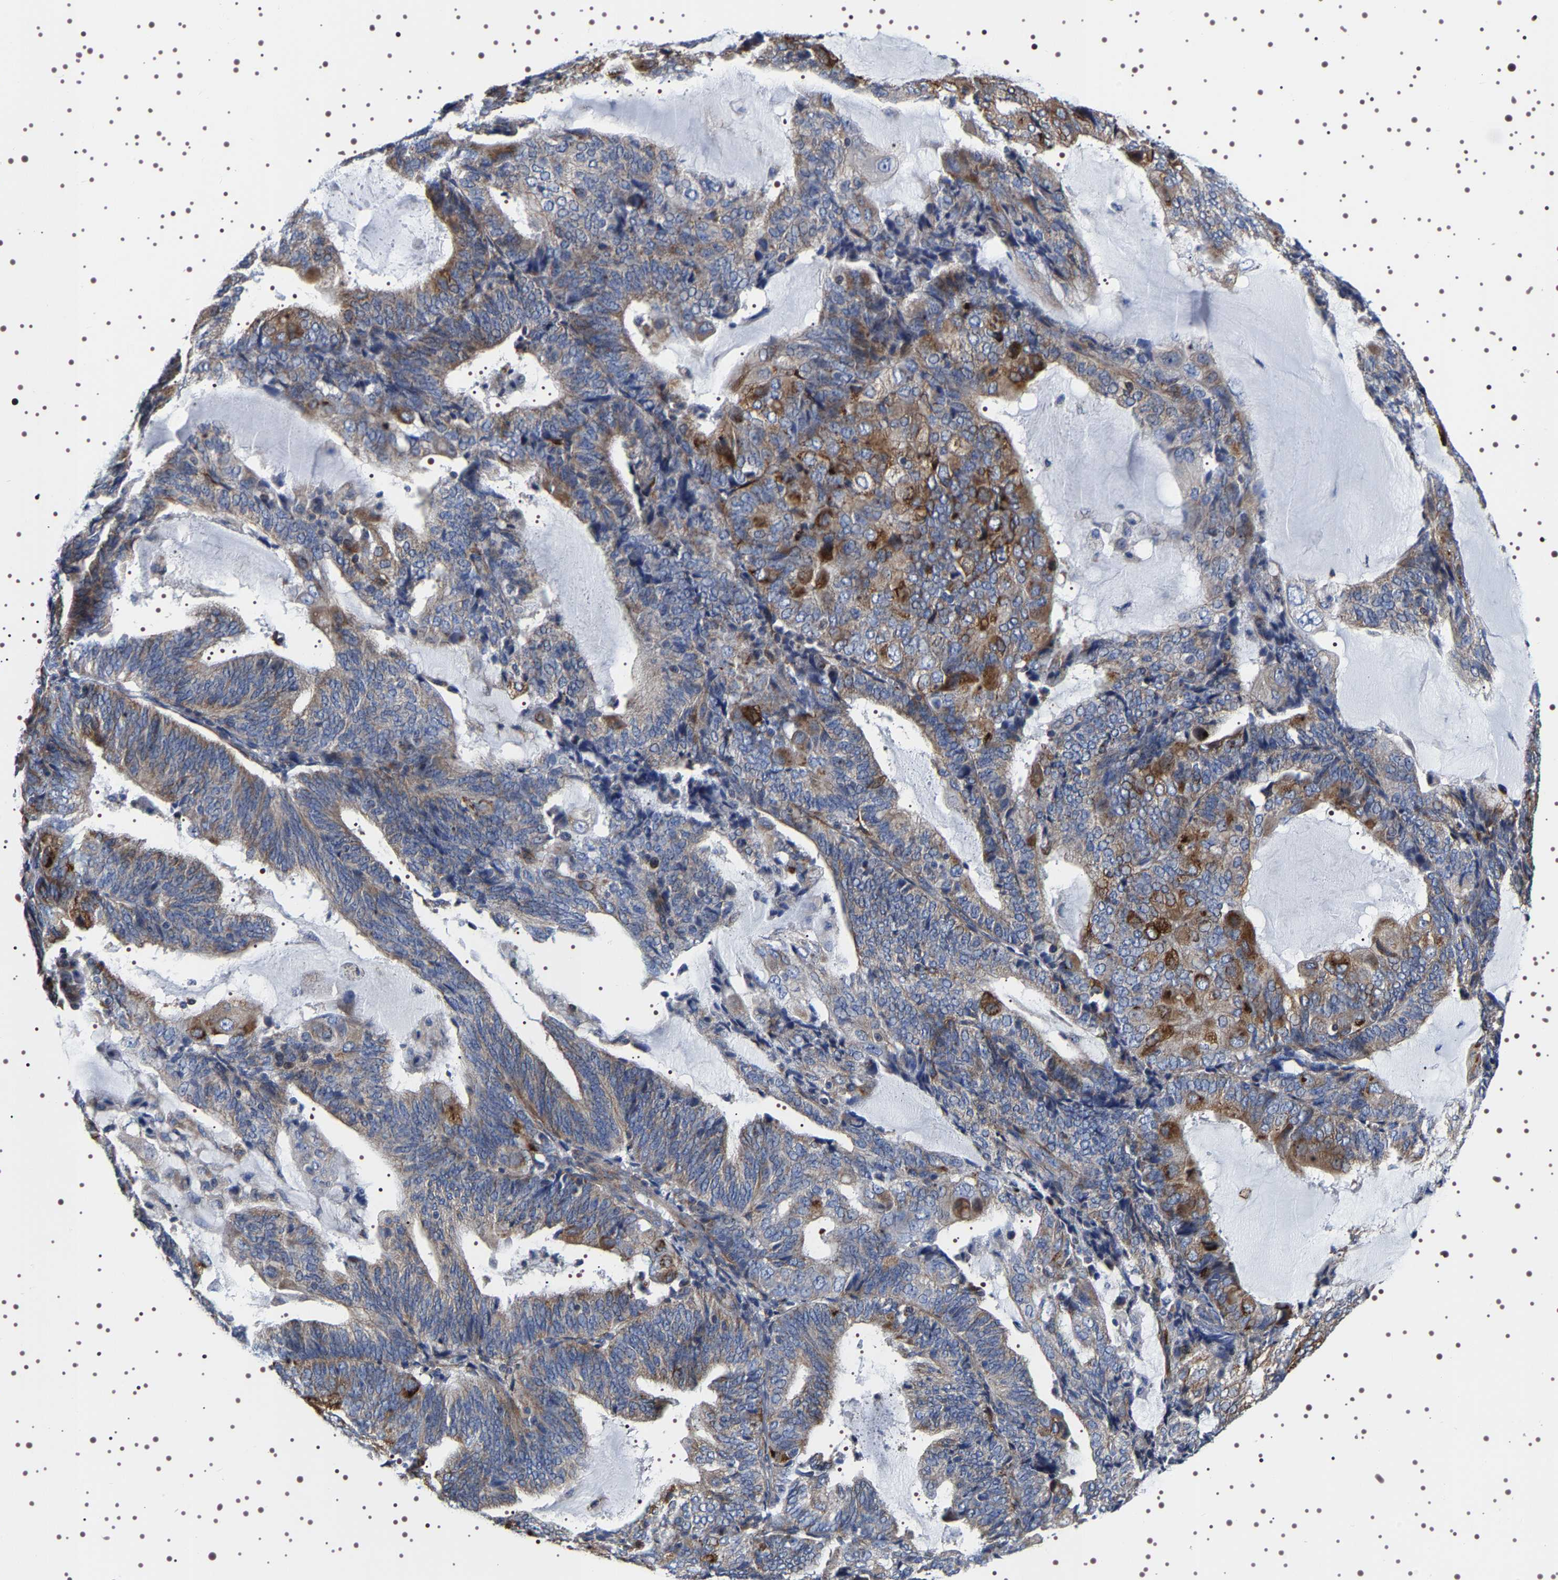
{"staining": {"intensity": "moderate", "quantity": ">75%", "location": "cytoplasmic/membranous"}, "tissue": "endometrial cancer", "cell_type": "Tumor cells", "image_type": "cancer", "snomed": [{"axis": "morphology", "description": "Adenocarcinoma, NOS"}, {"axis": "topography", "description": "Endometrium"}], "caption": "The micrograph exhibits a brown stain indicating the presence of a protein in the cytoplasmic/membranous of tumor cells in endometrial adenocarcinoma.", "gene": "SQLE", "patient": {"sex": "female", "age": 81}}